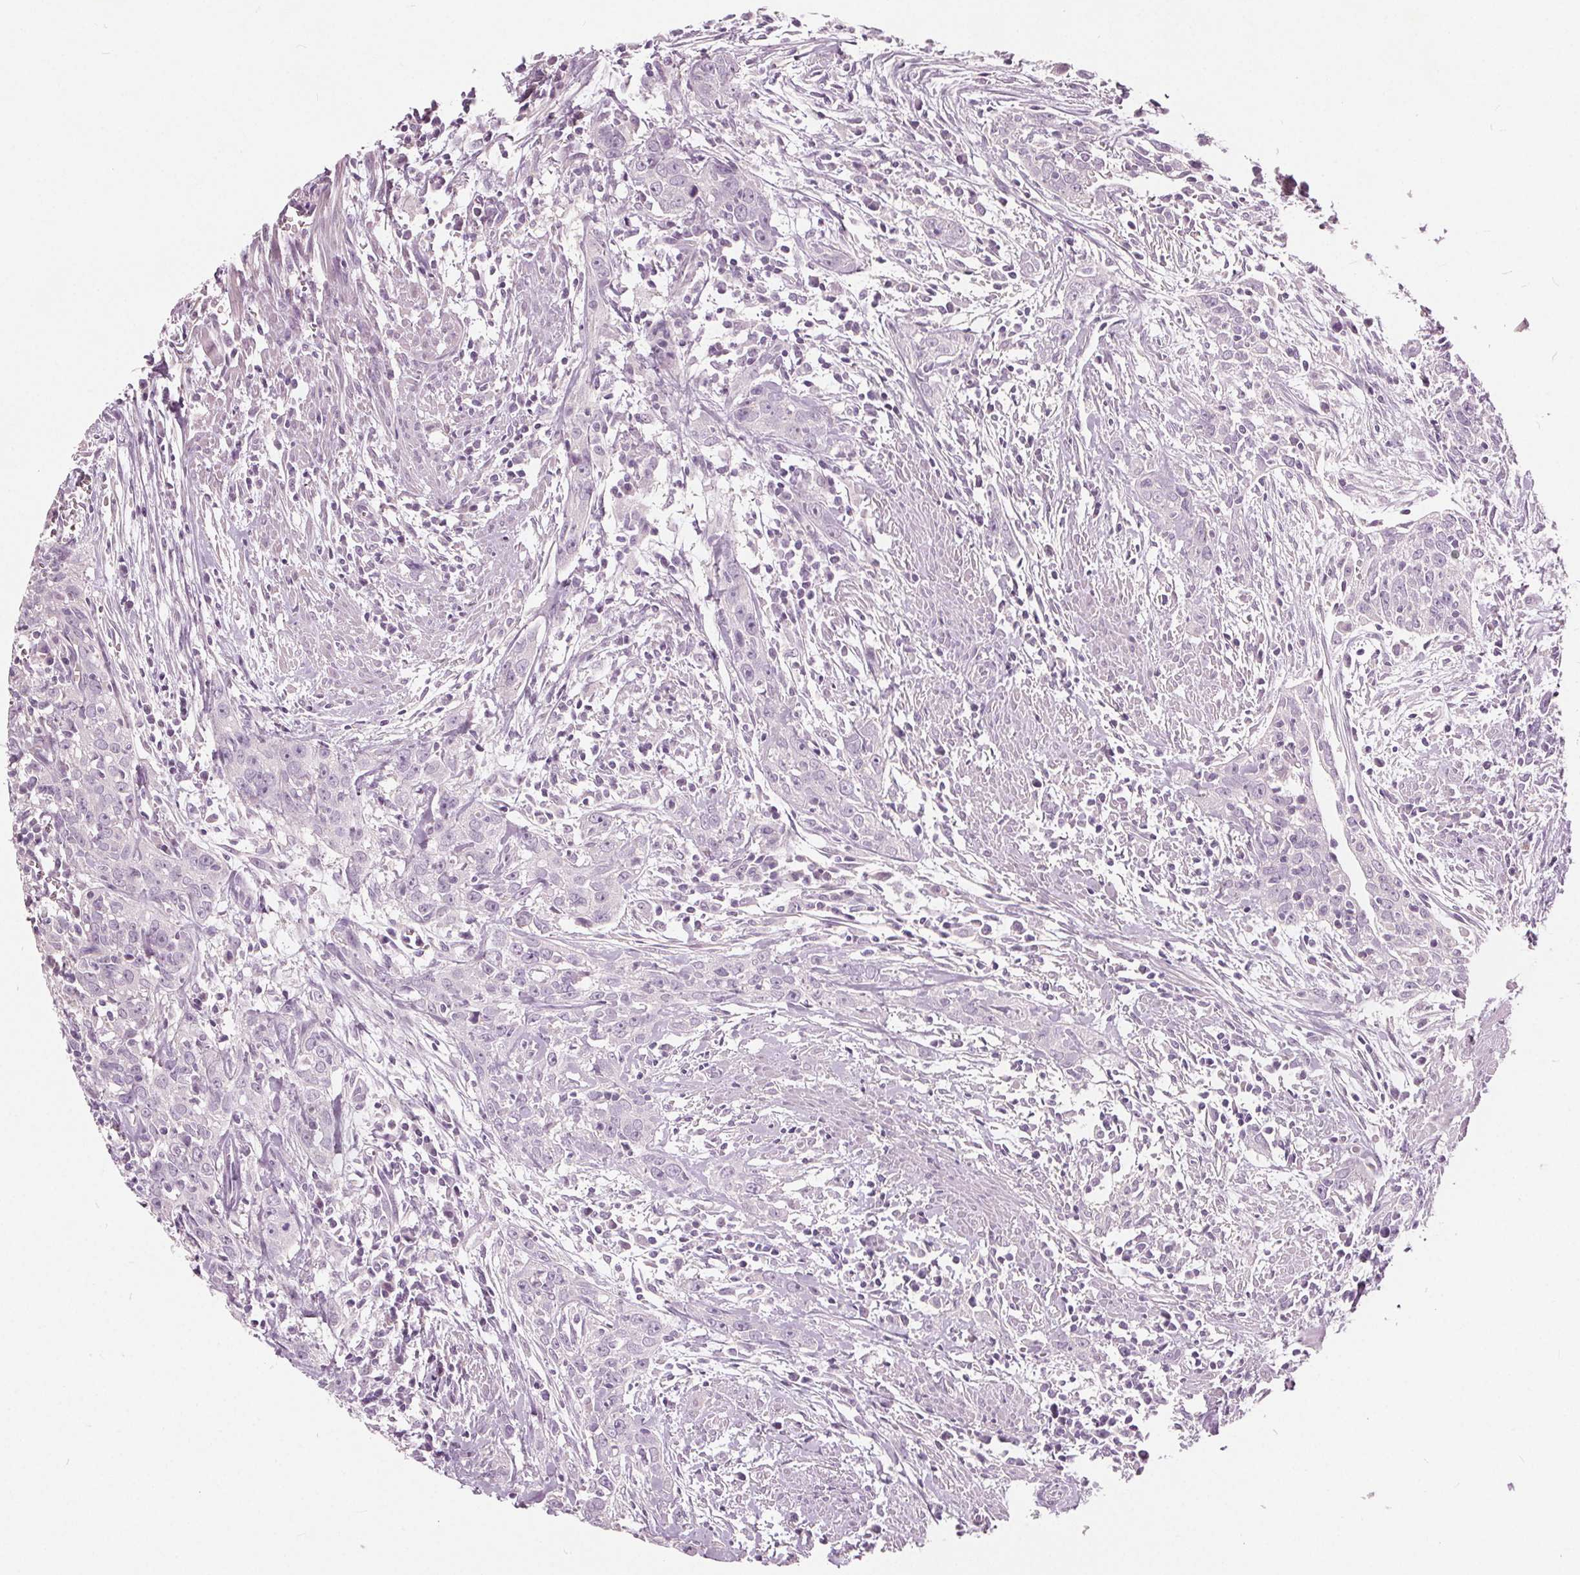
{"staining": {"intensity": "negative", "quantity": "none", "location": "none"}, "tissue": "urothelial cancer", "cell_type": "Tumor cells", "image_type": "cancer", "snomed": [{"axis": "morphology", "description": "Urothelial carcinoma, High grade"}, {"axis": "topography", "description": "Urinary bladder"}], "caption": "IHC image of neoplastic tissue: urothelial carcinoma (high-grade) stained with DAB (3,3'-diaminobenzidine) demonstrates no significant protein expression in tumor cells. (Brightfield microscopy of DAB (3,3'-diaminobenzidine) IHC at high magnification).", "gene": "TKFC", "patient": {"sex": "male", "age": 83}}